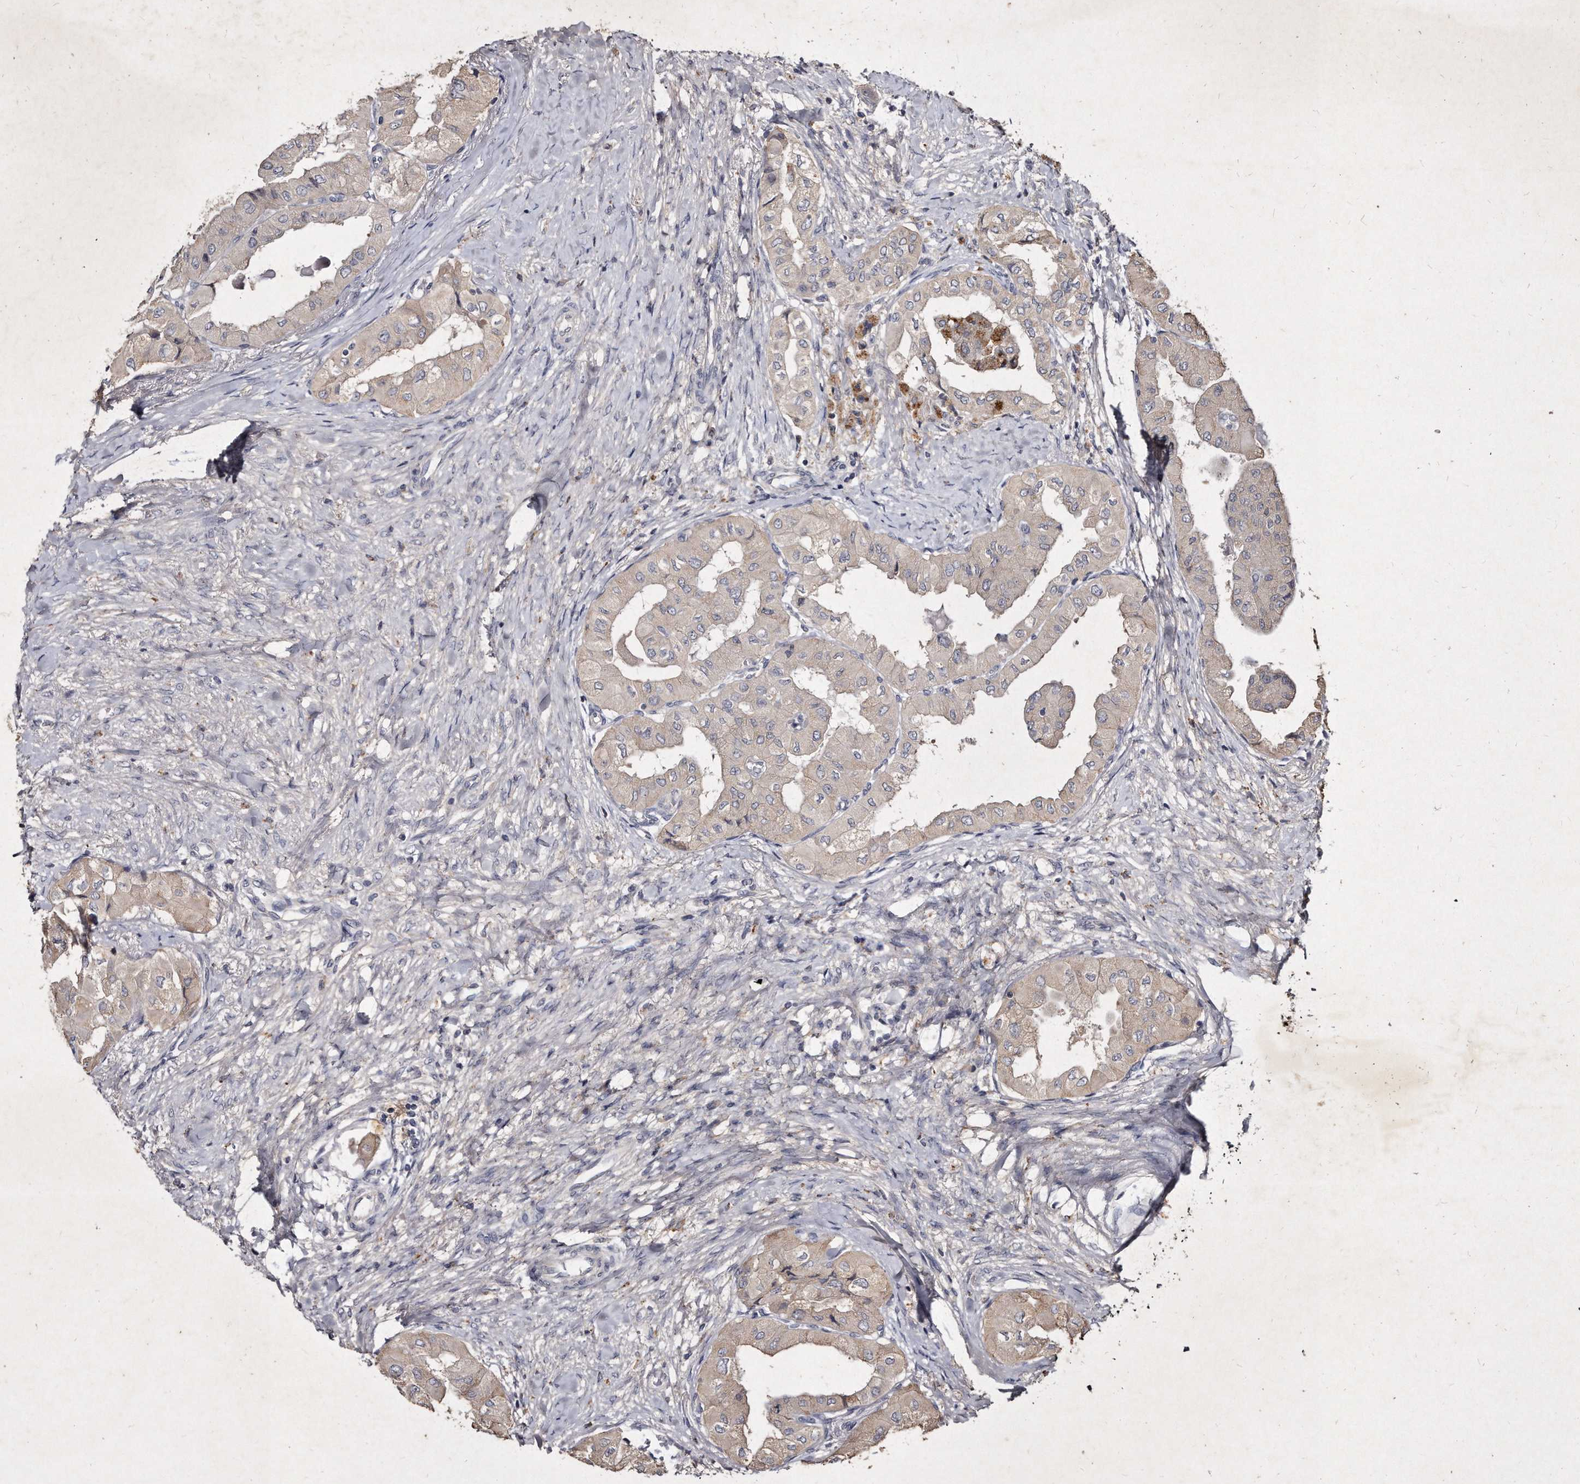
{"staining": {"intensity": "weak", "quantity": "<25%", "location": "cytoplasmic/membranous"}, "tissue": "thyroid cancer", "cell_type": "Tumor cells", "image_type": "cancer", "snomed": [{"axis": "morphology", "description": "Papillary adenocarcinoma, NOS"}, {"axis": "topography", "description": "Thyroid gland"}], "caption": "A photomicrograph of human papillary adenocarcinoma (thyroid) is negative for staining in tumor cells.", "gene": "KLHDC3", "patient": {"sex": "female", "age": 59}}